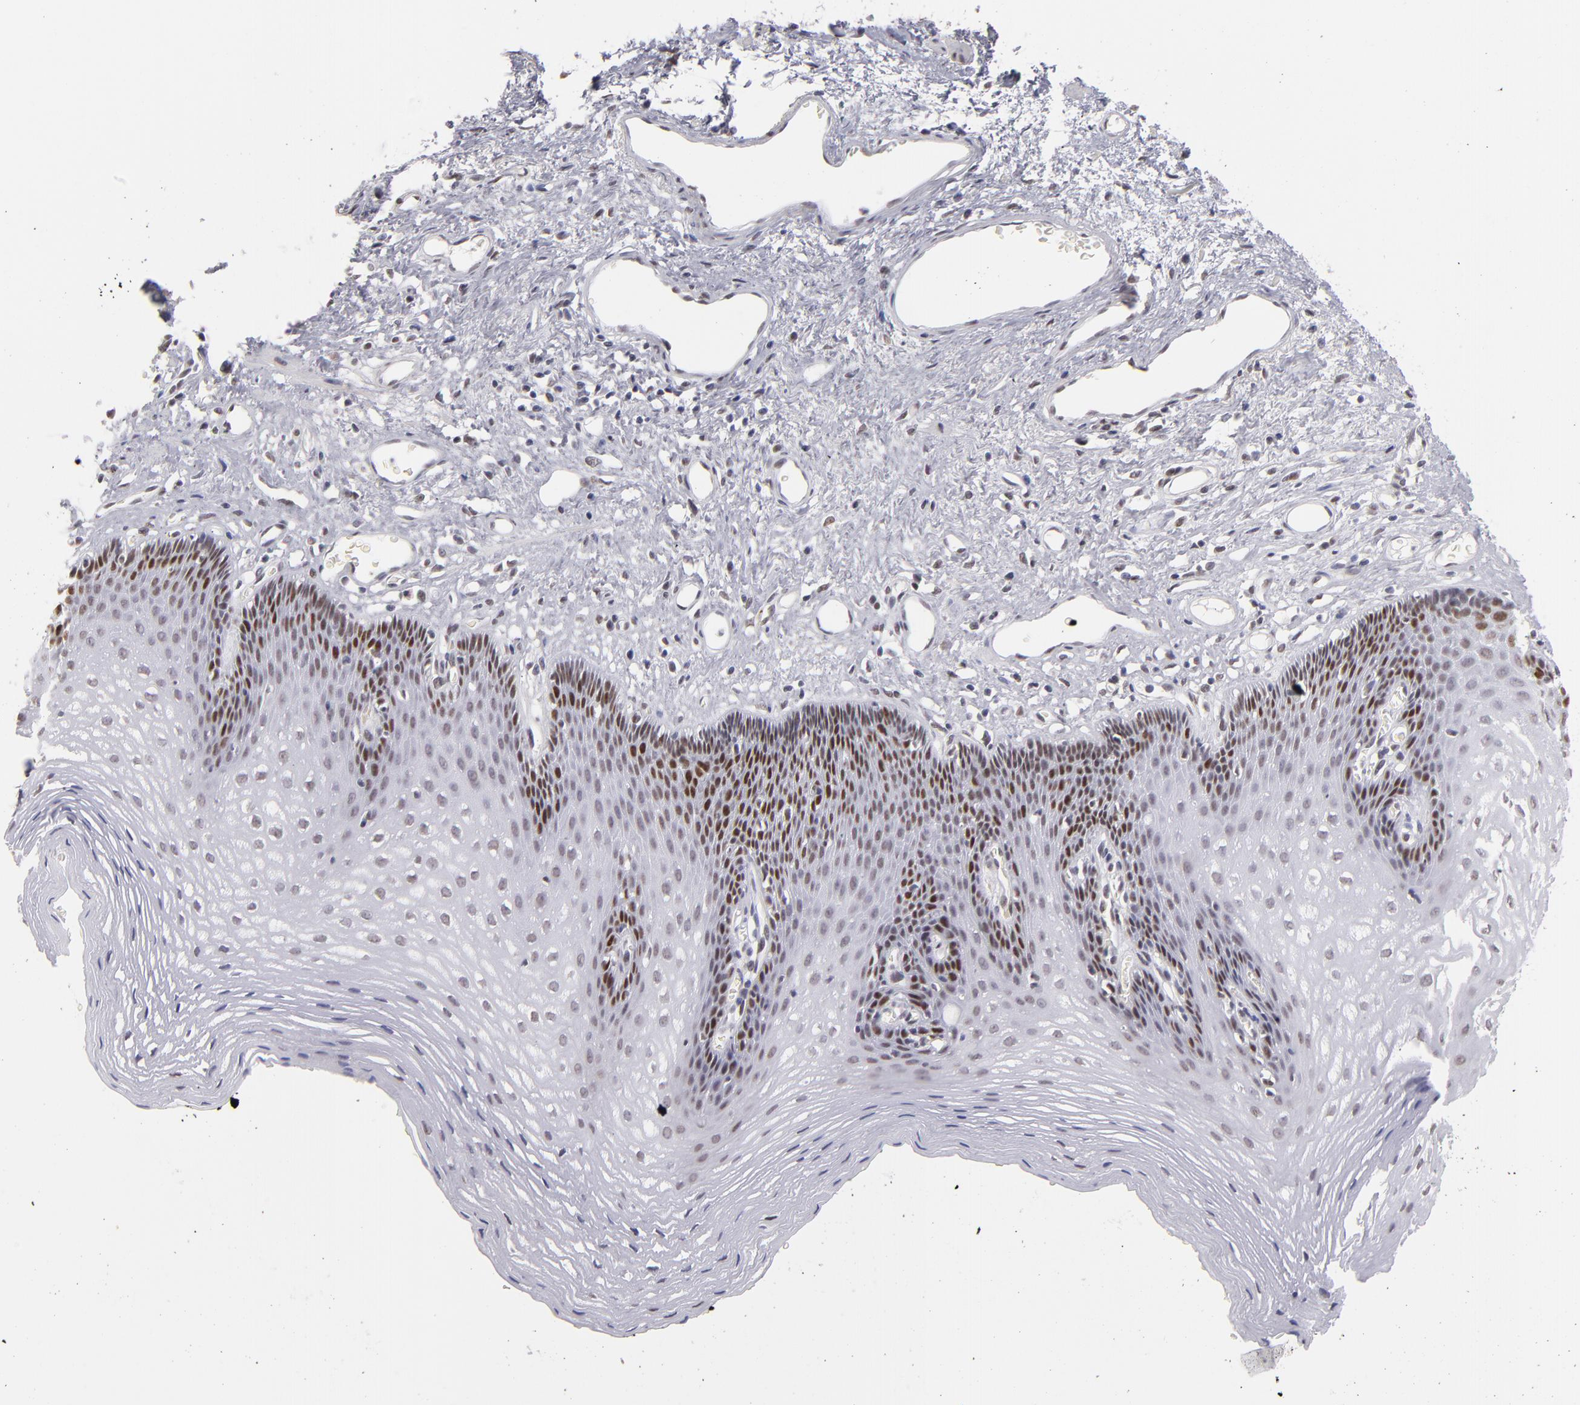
{"staining": {"intensity": "moderate", "quantity": "<25%", "location": "nuclear"}, "tissue": "esophagus", "cell_type": "Squamous epithelial cells", "image_type": "normal", "snomed": [{"axis": "morphology", "description": "Normal tissue, NOS"}, {"axis": "topography", "description": "Esophagus"}], "caption": "Protein expression analysis of unremarkable human esophagus reveals moderate nuclear expression in approximately <25% of squamous epithelial cells. Immunohistochemistry stains the protein in brown and the nuclei are stained blue.", "gene": "TFAP4", "patient": {"sex": "female", "age": 70}}